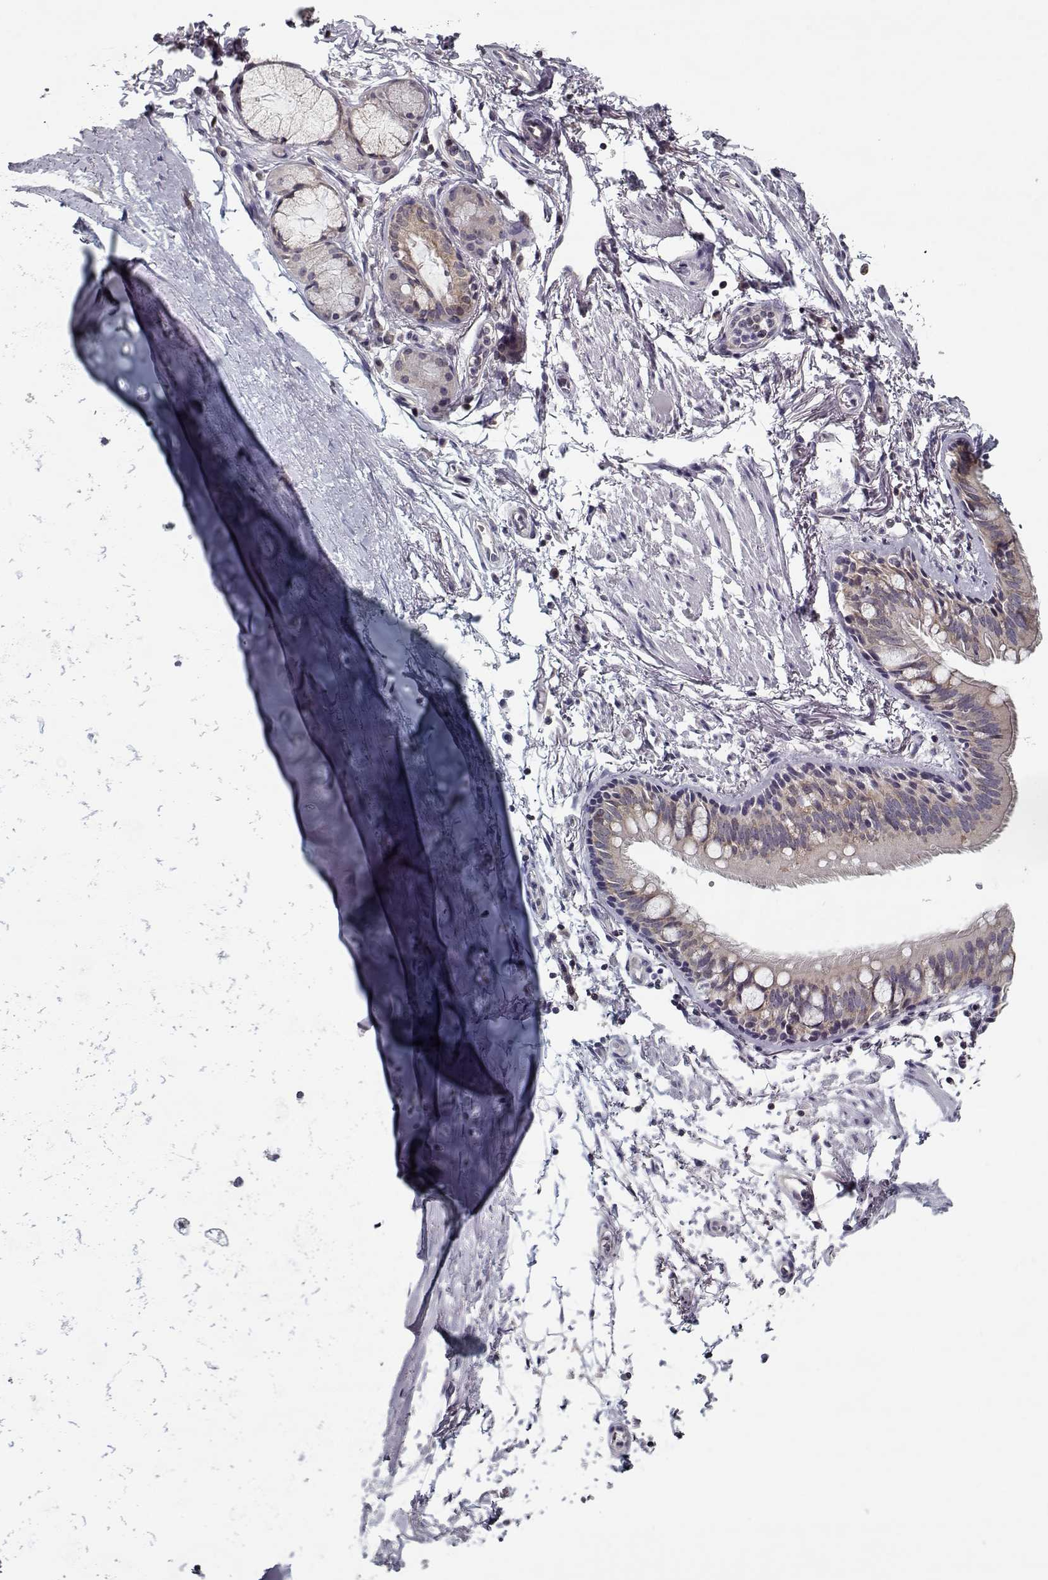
{"staining": {"intensity": "weak", "quantity": "25%-75%", "location": "cytoplasmic/membranous"}, "tissue": "bronchus", "cell_type": "Respiratory epithelial cells", "image_type": "normal", "snomed": [{"axis": "morphology", "description": "Normal tissue, NOS"}, {"axis": "topography", "description": "Lymph node"}, {"axis": "topography", "description": "Bronchus"}], "caption": "About 25%-75% of respiratory epithelial cells in normal human bronchus demonstrate weak cytoplasmic/membranous protein positivity as visualized by brown immunohistochemical staining.", "gene": "TESPA1", "patient": {"sex": "female", "age": 70}}